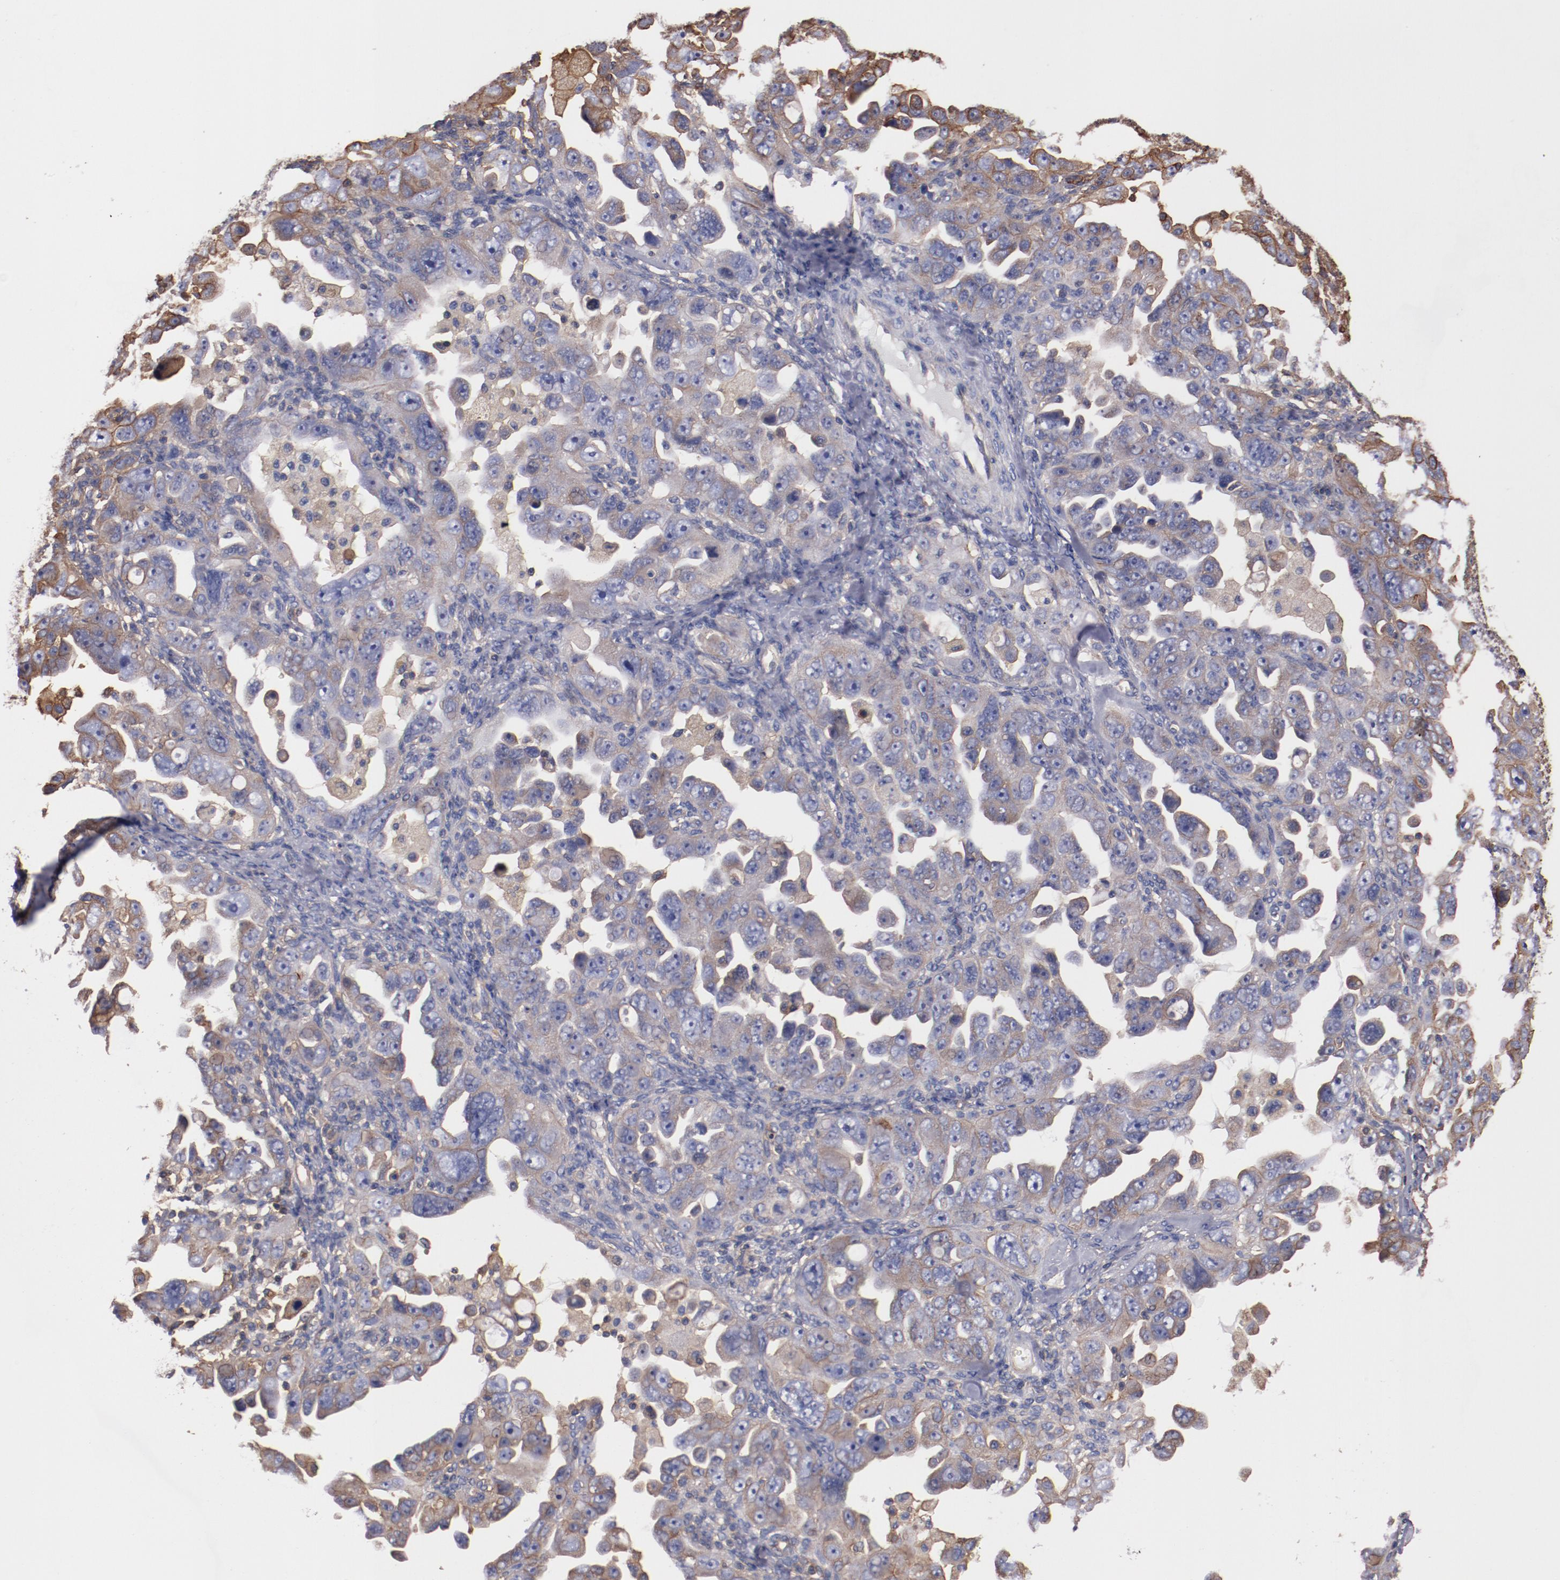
{"staining": {"intensity": "weak", "quantity": ">75%", "location": "cytoplasmic/membranous"}, "tissue": "ovarian cancer", "cell_type": "Tumor cells", "image_type": "cancer", "snomed": [{"axis": "morphology", "description": "Cystadenocarcinoma, serous, NOS"}, {"axis": "topography", "description": "Ovary"}], "caption": "Protein analysis of ovarian serous cystadenocarcinoma tissue exhibits weak cytoplasmic/membranous positivity in approximately >75% of tumor cells.", "gene": "TMOD3", "patient": {"sex": "female", "age": 66}}